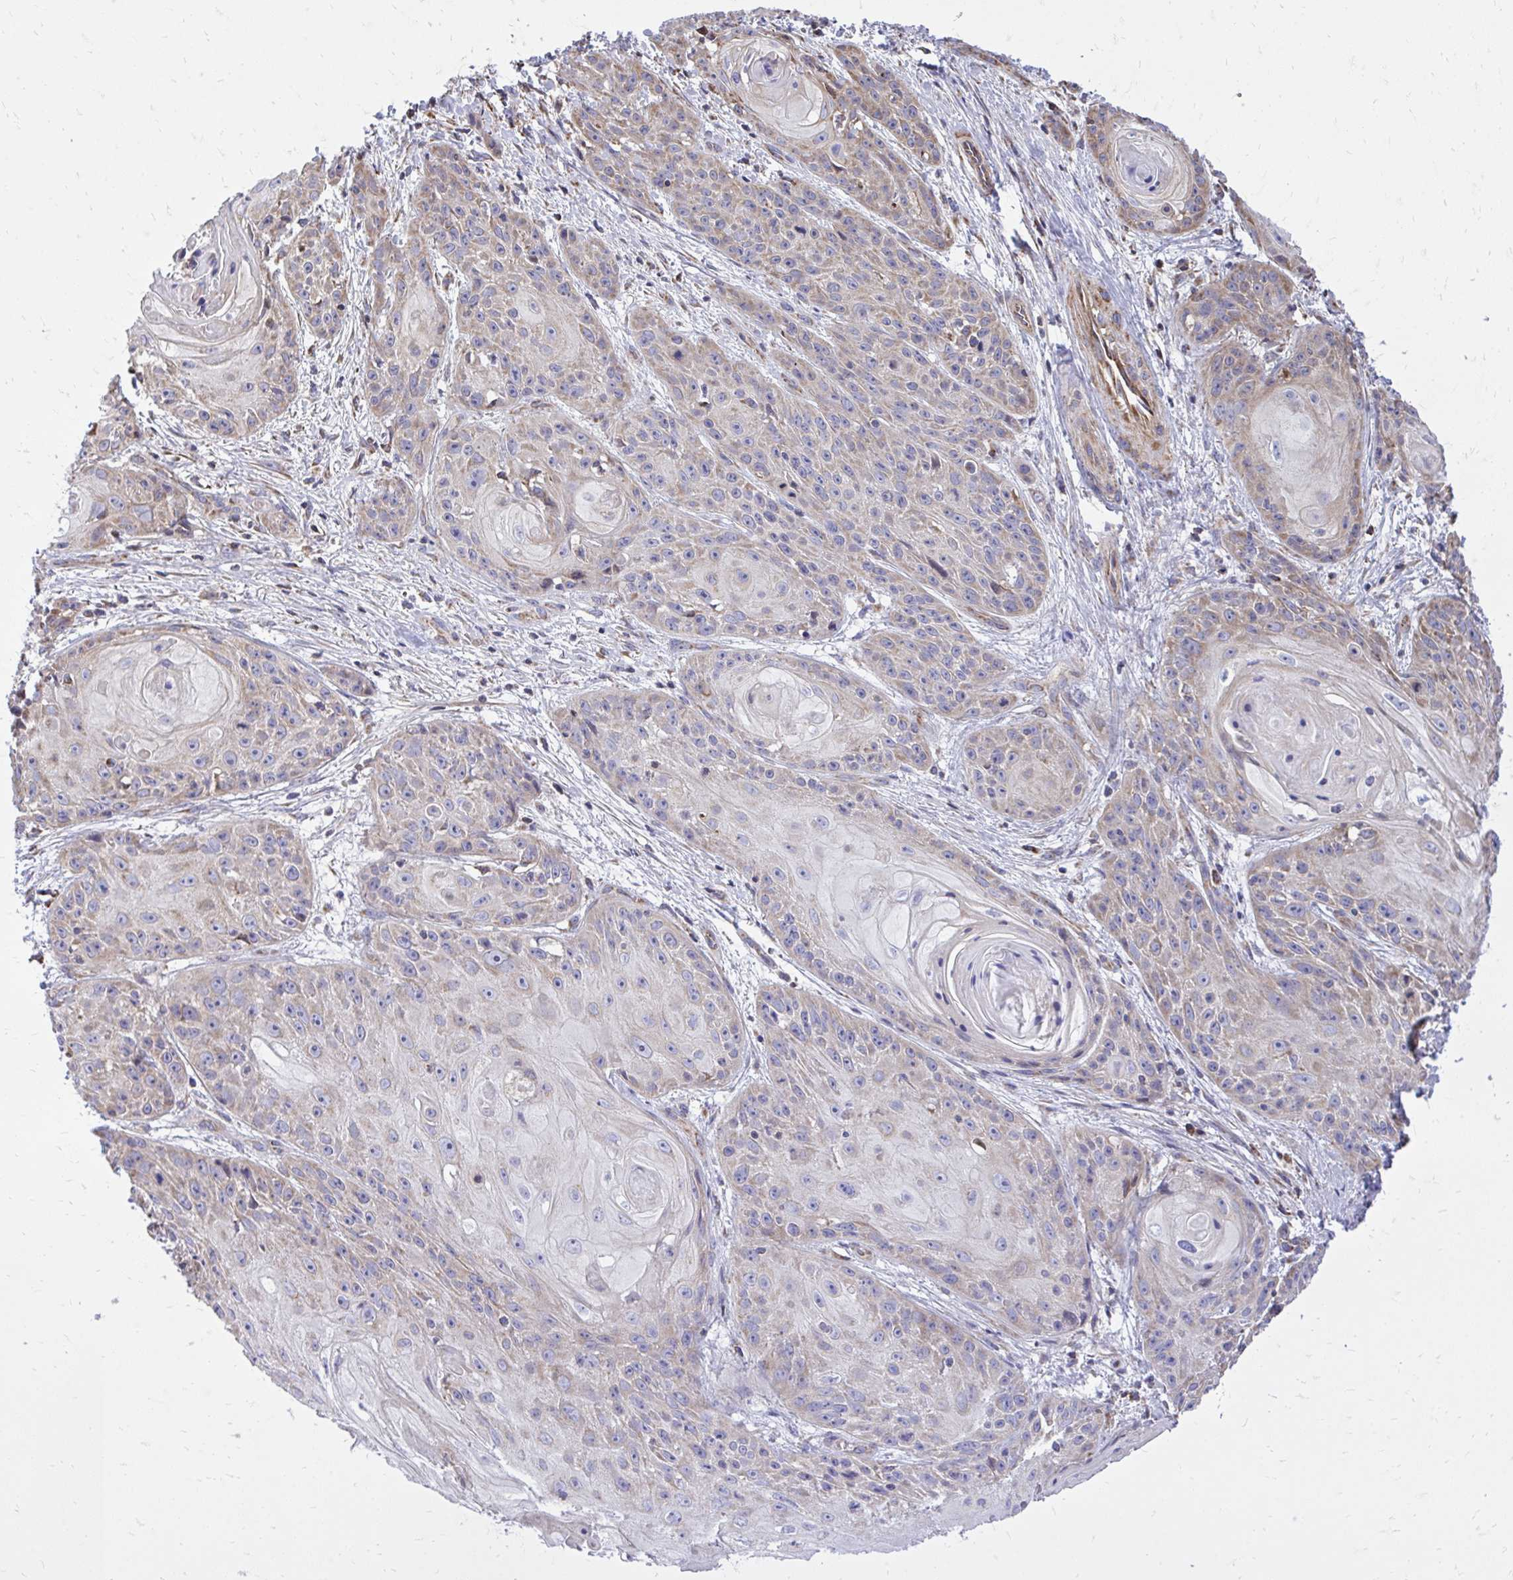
{"staining": {"intensity": "weak", "quantity": "25%-75%", "location": "cytoplasmic/membranous"}, "tissue": "skin cancer", "cell_type": "Tumor cells", "image_type": "cancer", "snomed": [{"axis": "morphology", "description": "Squamous cell carcinoma, NOS"}, {"axis": "topography", "description": "Skin"}, {"axis": "topography", "description": "Vulva"}], "caption": "A low amount of weak cytoplasmic/membranous expression is identified in about 25%-75% of tumor cells in squamous cell carcinoma (skin) tissue.", "gene": "ATP13A2", "patient": {"sex": "female", "age": 76}}